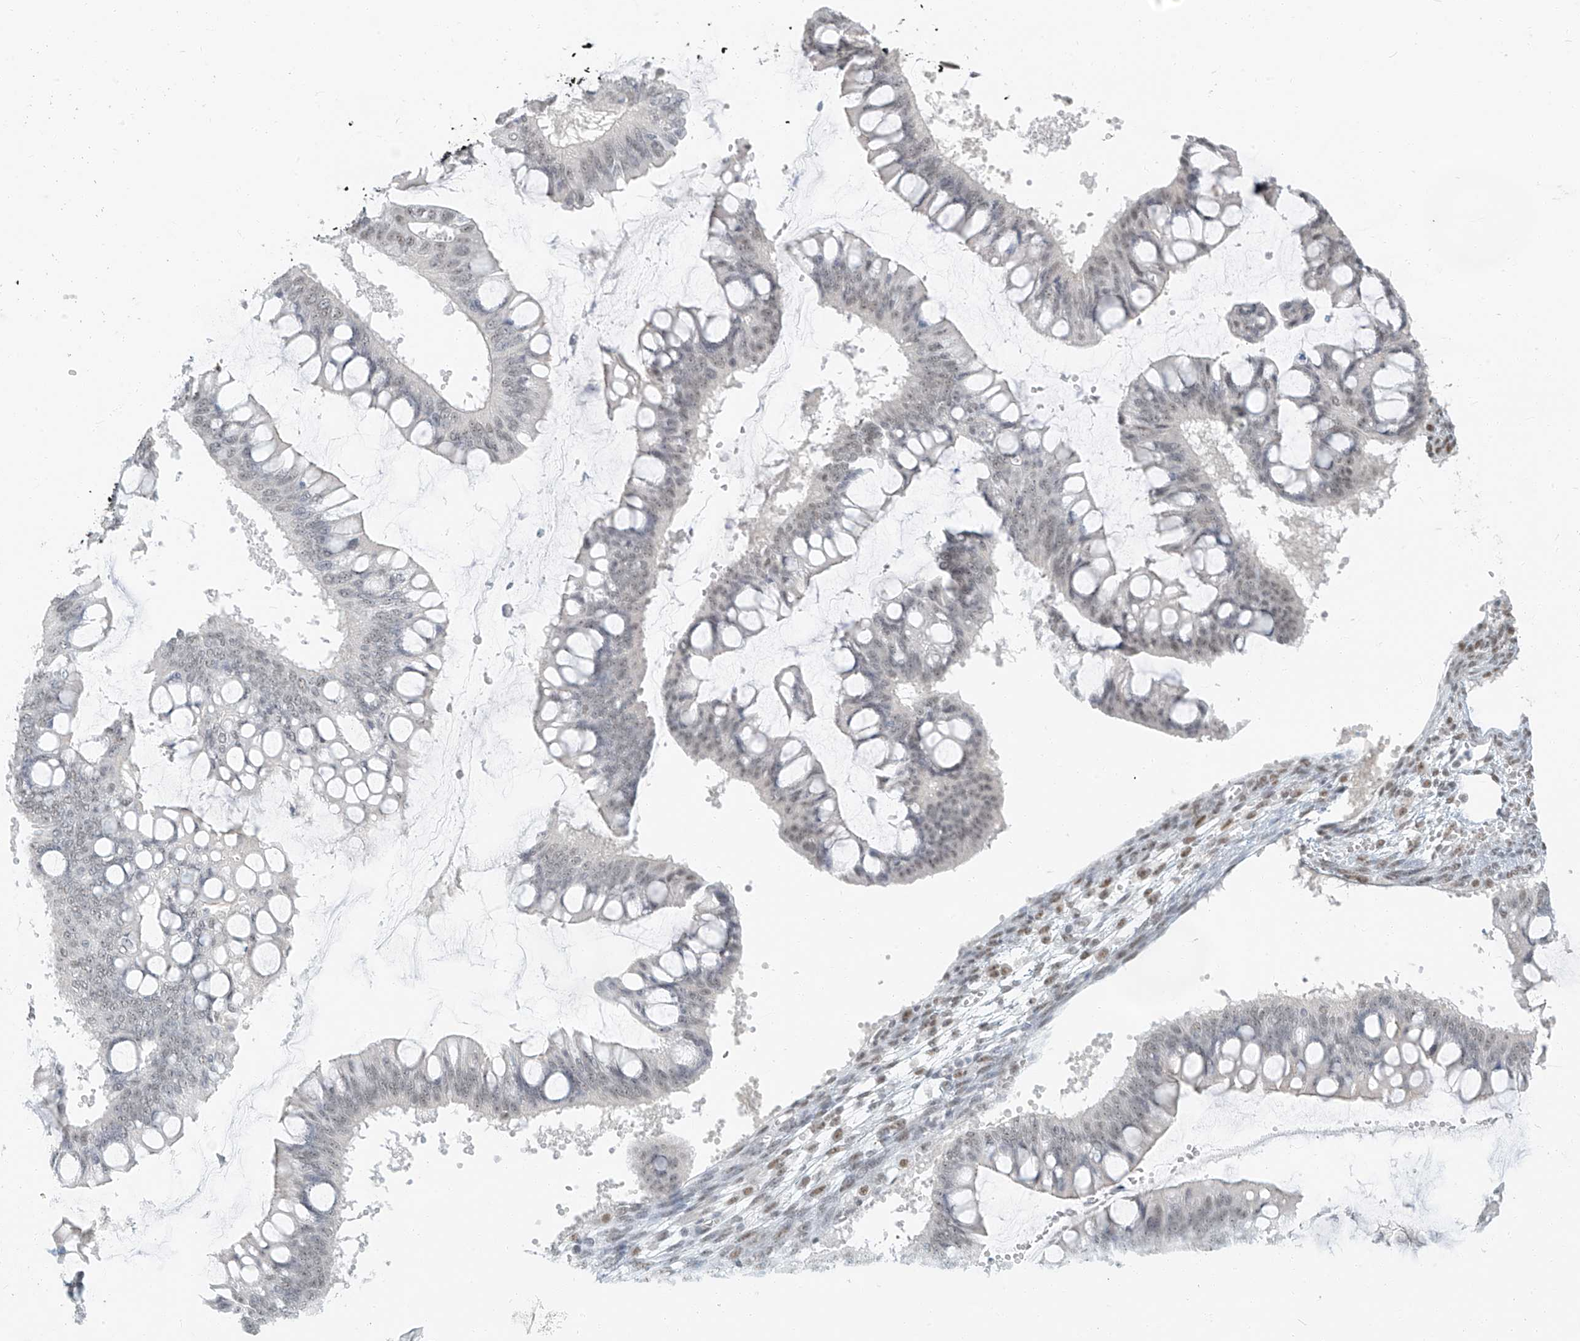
{"staining": {"intensity": "negative", "quantity": "none", "location": "none"}, "tissue": "ovarian cancer", "cell_type": "Tumor cells", "image_type": "cancer", "snomed": [{"axis": "morphology", "description": "Cystadenocarcinoma, mucinous, NOS"}, {"axis": "topography", "description": "Ovary"}], "caption": "Image shows no protein positivity in tumor cells of ovarian cancer tissue.", "gene": "PGC", "patient": {"sex": "female", "age": 73}}